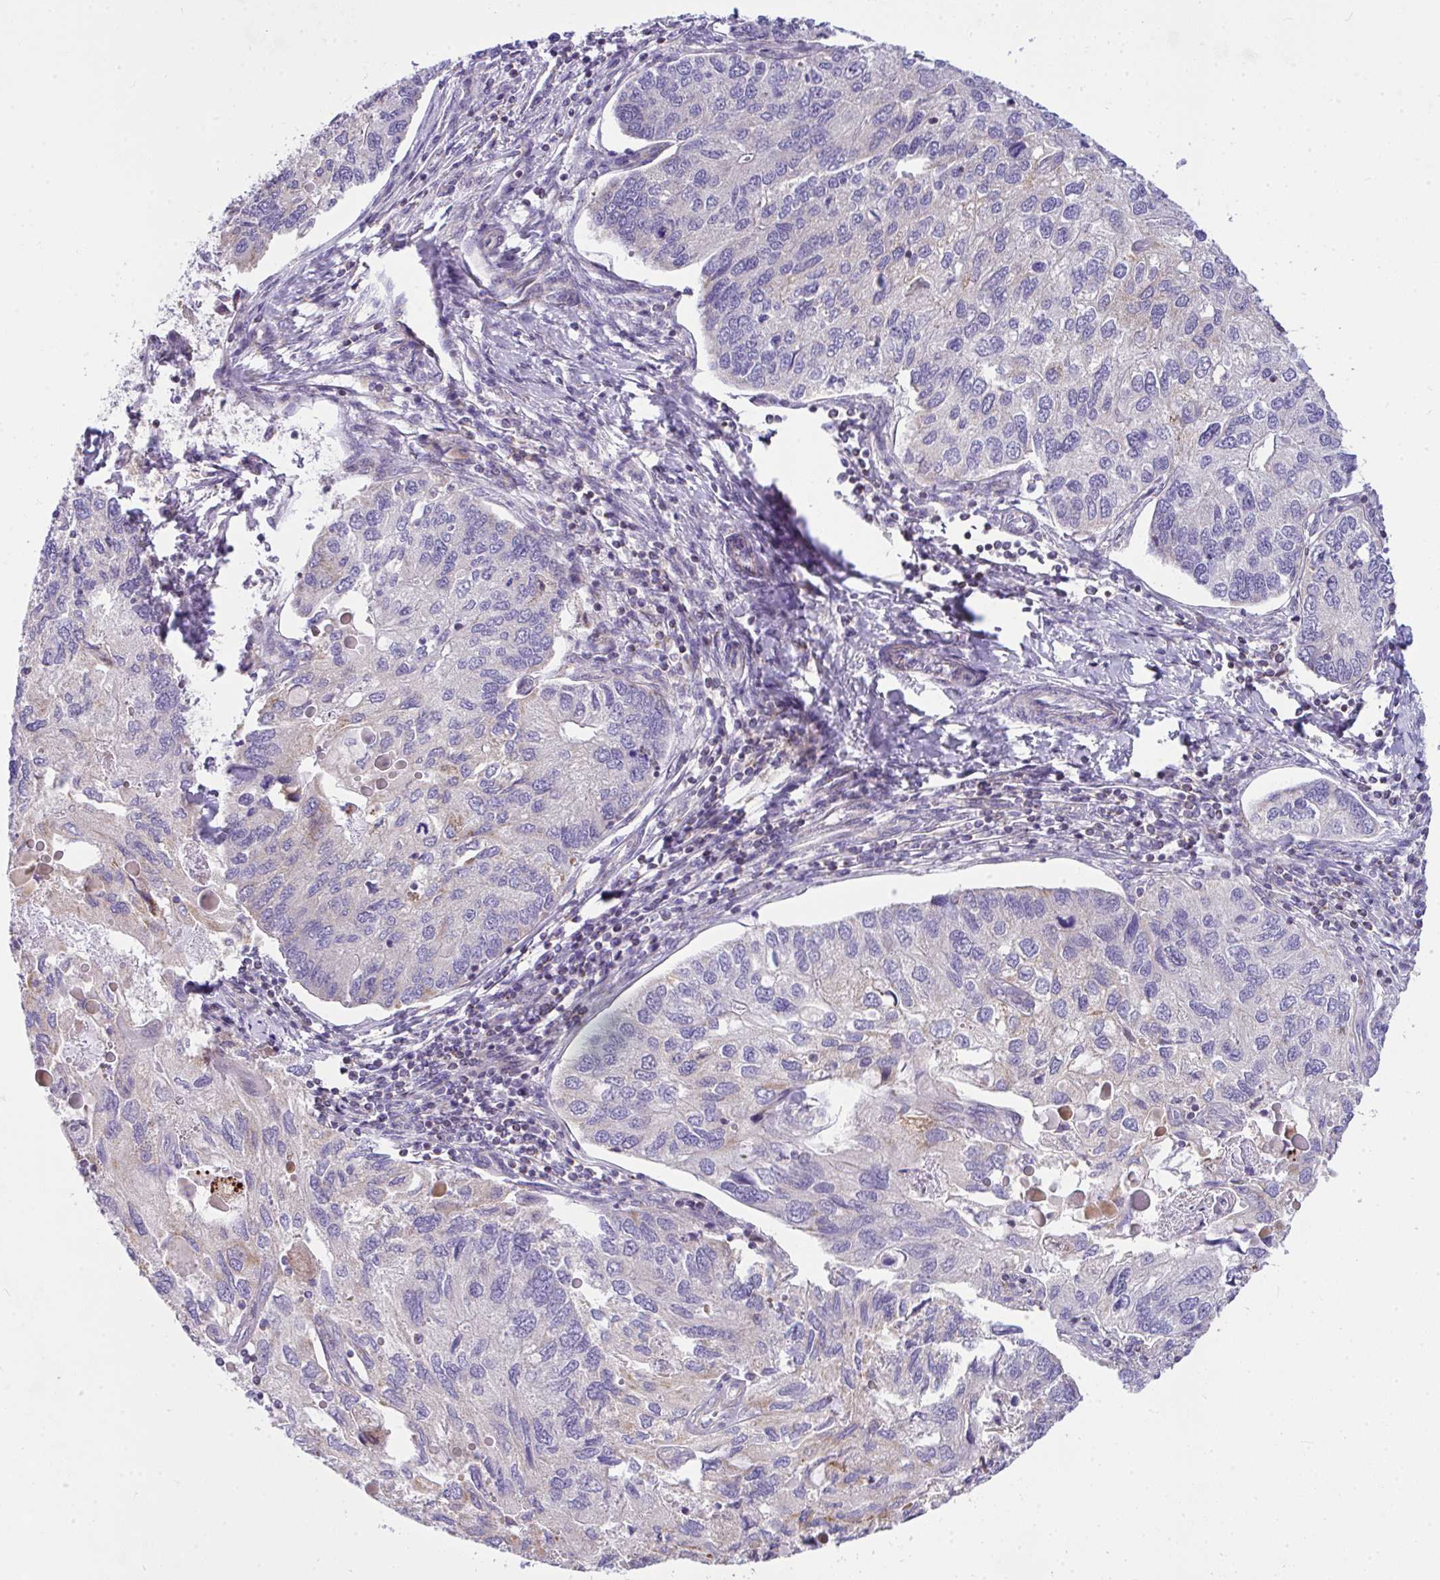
{"staining": {"intensity": "negative", "quantity": "none", "location": "none"}, "tissue": "endometrial cancer", "cell_type": "Tumor cells", "image_type": "cancer", "snomed": [{"axis": "morphology", "description": "Carcinoma, NOS"}, {"axis": "topography", "description": "Uterus"}], "caption": "This is an immunohistochemistry (IHC) photomicrograph of human endometrial carcinoma. There is no positivity in tumor cells.", "gene": "CEP63", "patient": {"sex": "female", "age": 76}}